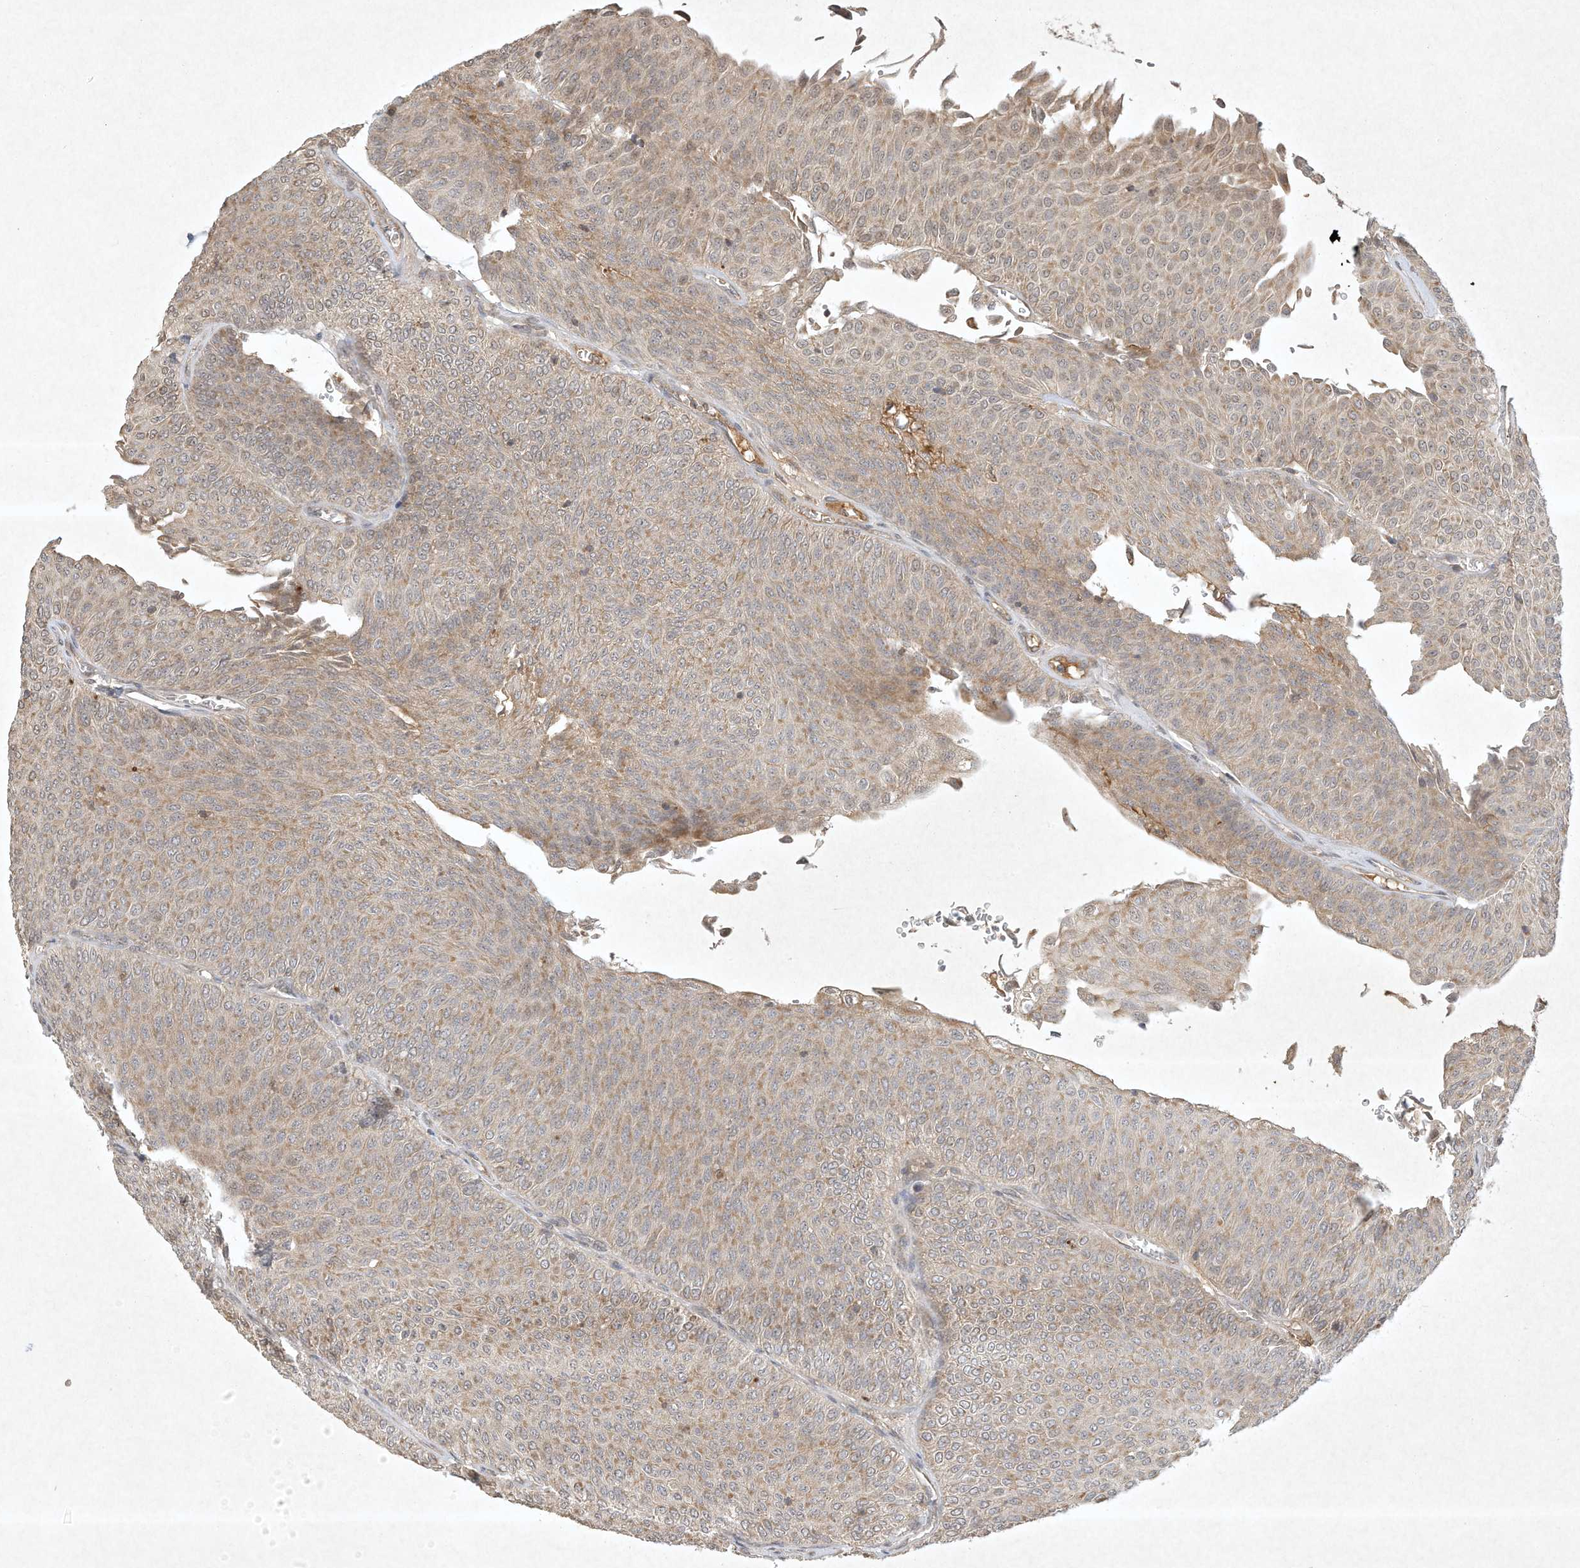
{"staining": {"intensity": "weak", "quantity": ">75%", "location": "cytoplasmic/membranous"}, "tissue": "urothelial cancer", "cell_type": "Tumor cells", "image_type": "cancer", "snomed": [{"axis": "morphology", "description": "Urothelial carcinoma, Low grade"}, {"axis": "topography", "description": "Urinary bladder"}], "caption": "This is a photomicrograph of IHC staining of urothelial cancer, which shows weak positivity in the cytoplasmic/membranous of tumor cells.", "gene": "BTRC", "patient": {"sex": "male", "age": 78}}